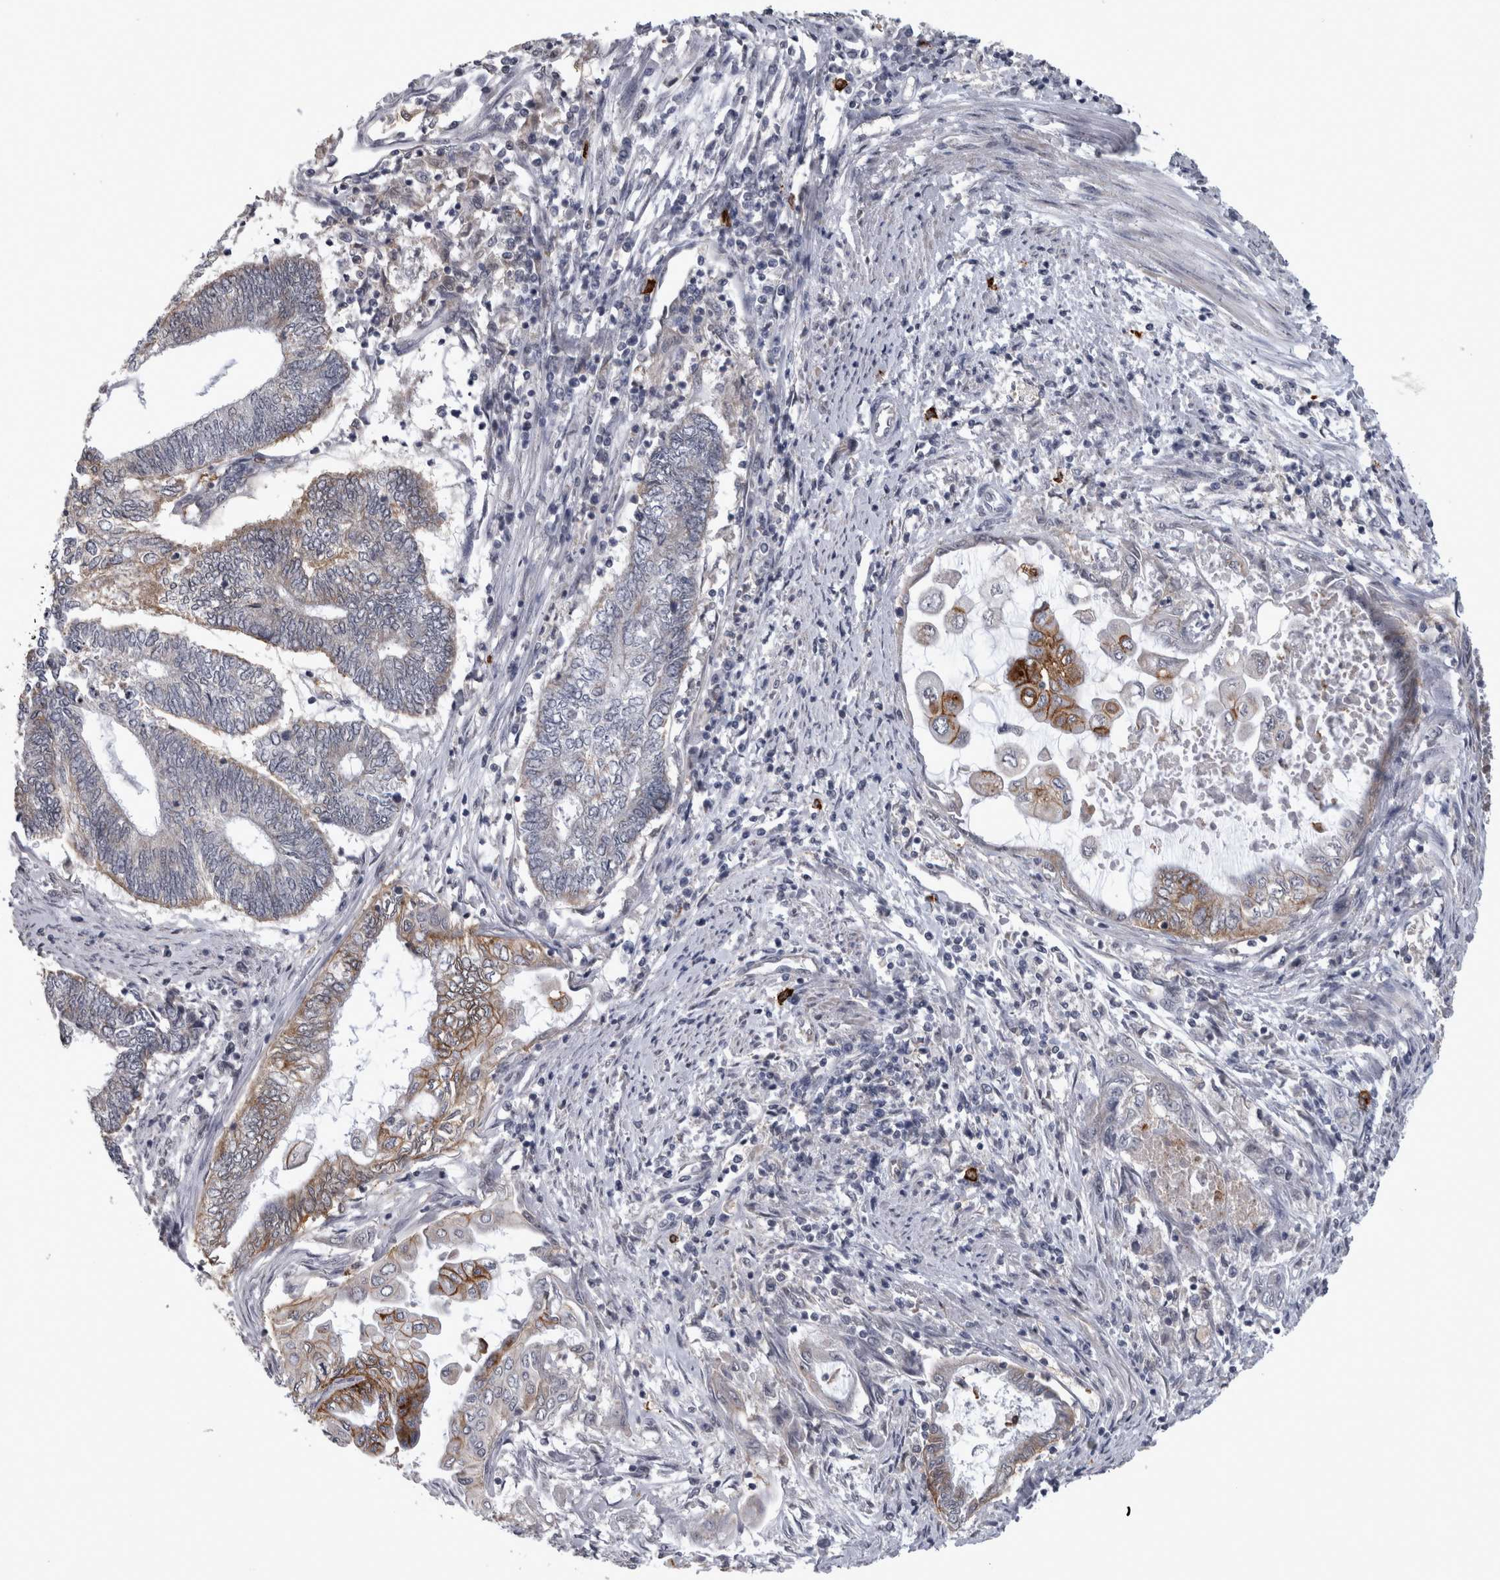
{"staining": {"intensity": "moderate", "quantity": "<25%", "location": "cytoplasmic/membranous"}, "tissue": "endometrial cancer", "cell_type": "Tumor cells", "image_type": "cancer", "snomed": [{"axis": "morphology", "description": "Adenocarcinoma, NOS"}, {"axis": "topography", "description": "Uterus"}, {"axis": "topography", "description": "Endometrium"}], "caption": "A micrograph of human endometrial adenocarcinoma stained for a protein reveals moderate cytoplasmic/membranous brown staining in tumor cells. The protein of interest is shown in brown color, while the nuclei are stained blue.", "gene": "PEBP4", "patient": {"sex": "female", "age": 70}}